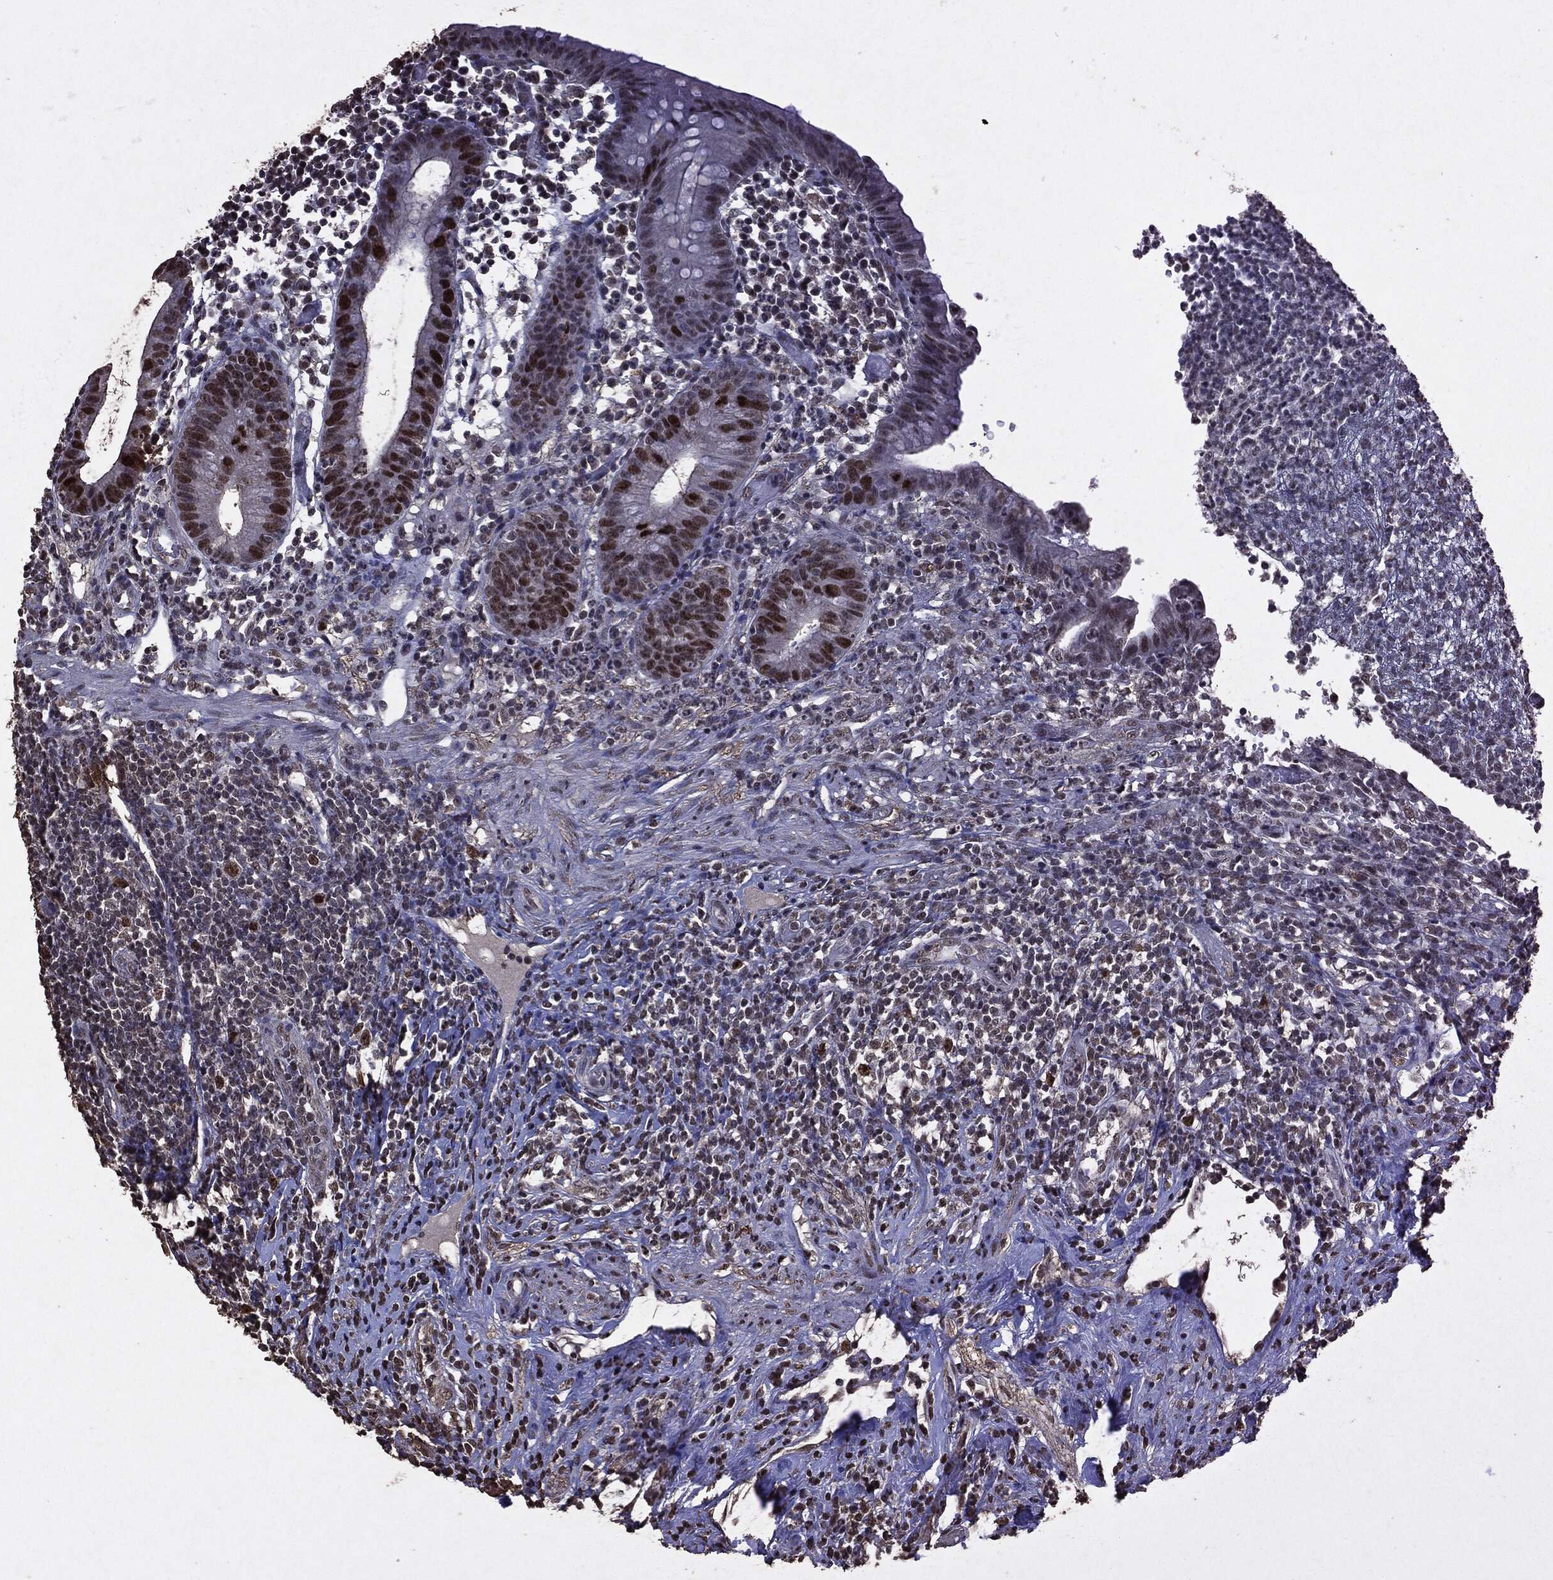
{"staining": {"intensity": "moderate", "quantity": "<25%", "location": "nuclear"}, "tissue": "appendix", "cell_type": "Glandular cells", "image_type": "normal", "snomed": [{"axis": "morphology", "description": "Normal tissue, NOS"}, {"axis": "topography", "description": "Appendix"}], "caption": "Moderate nuclear expression is present in about <25% of glandular cells in benign appendix.", "gene": "RAD18", "patient": {"sex": "female", "age": 40}}